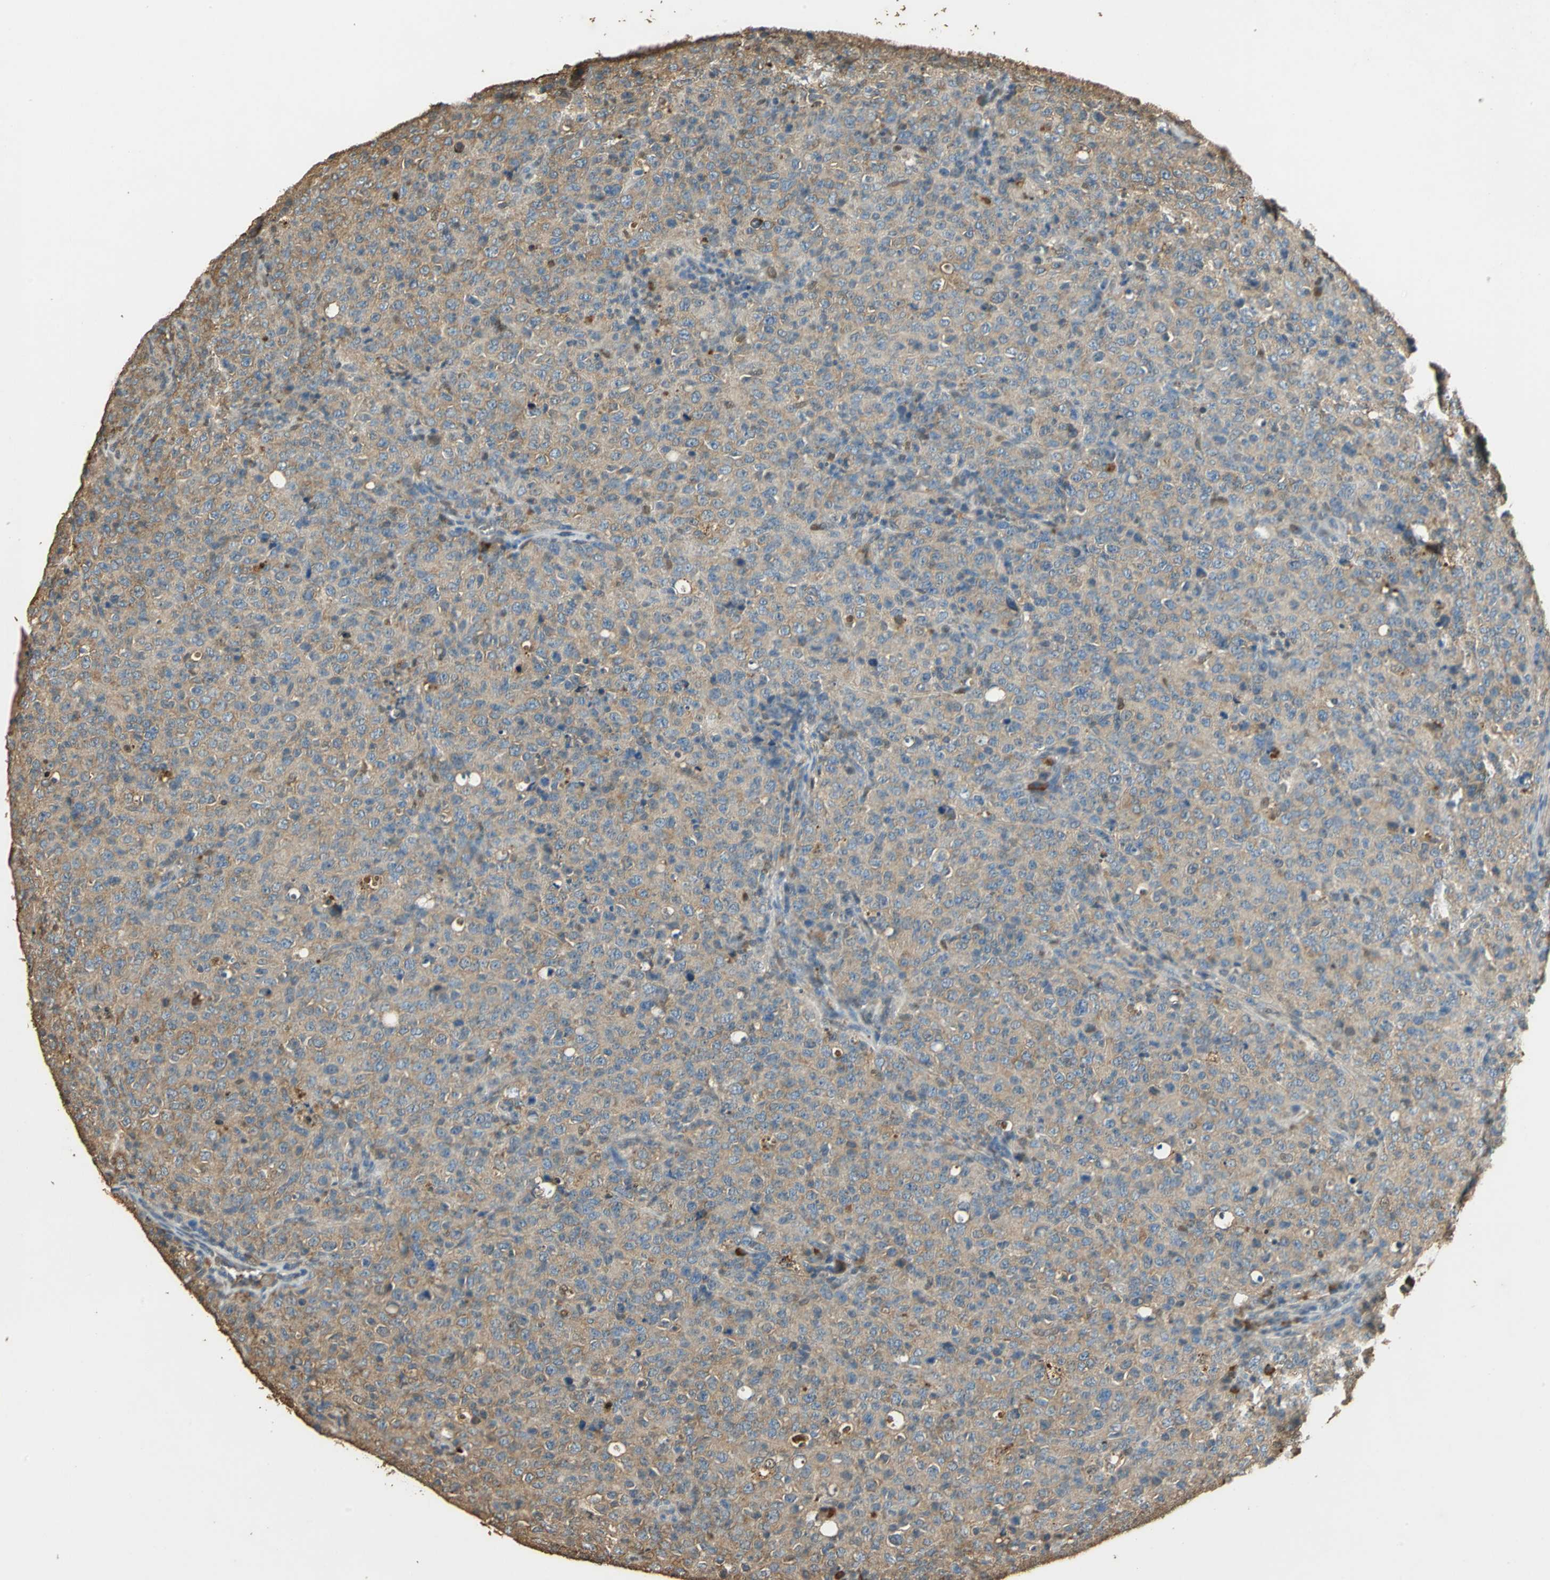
{"staining": {"intensity": "weak", "quantity": "25%-75%", "location": "cytoplasmic/membranous"}, "tissue": "lymphoma", "cell_type": "Tumor cells", "image_type": "cancer", "snomed": [{"axis": "morphology", "description": "Malignant lymphoma, non-Hodgkin's type, High grade"}, {"axis": "topography", "description": "Tonsil"}], "caption": "About 25%-75% of tumor cells in human lymphoma show weak cytoplasmic/membranous protein expression as visualized by brown immunohistochemical staining.", "gene": "GAPDH", "patient": {"sex": "female", "age": 36}}